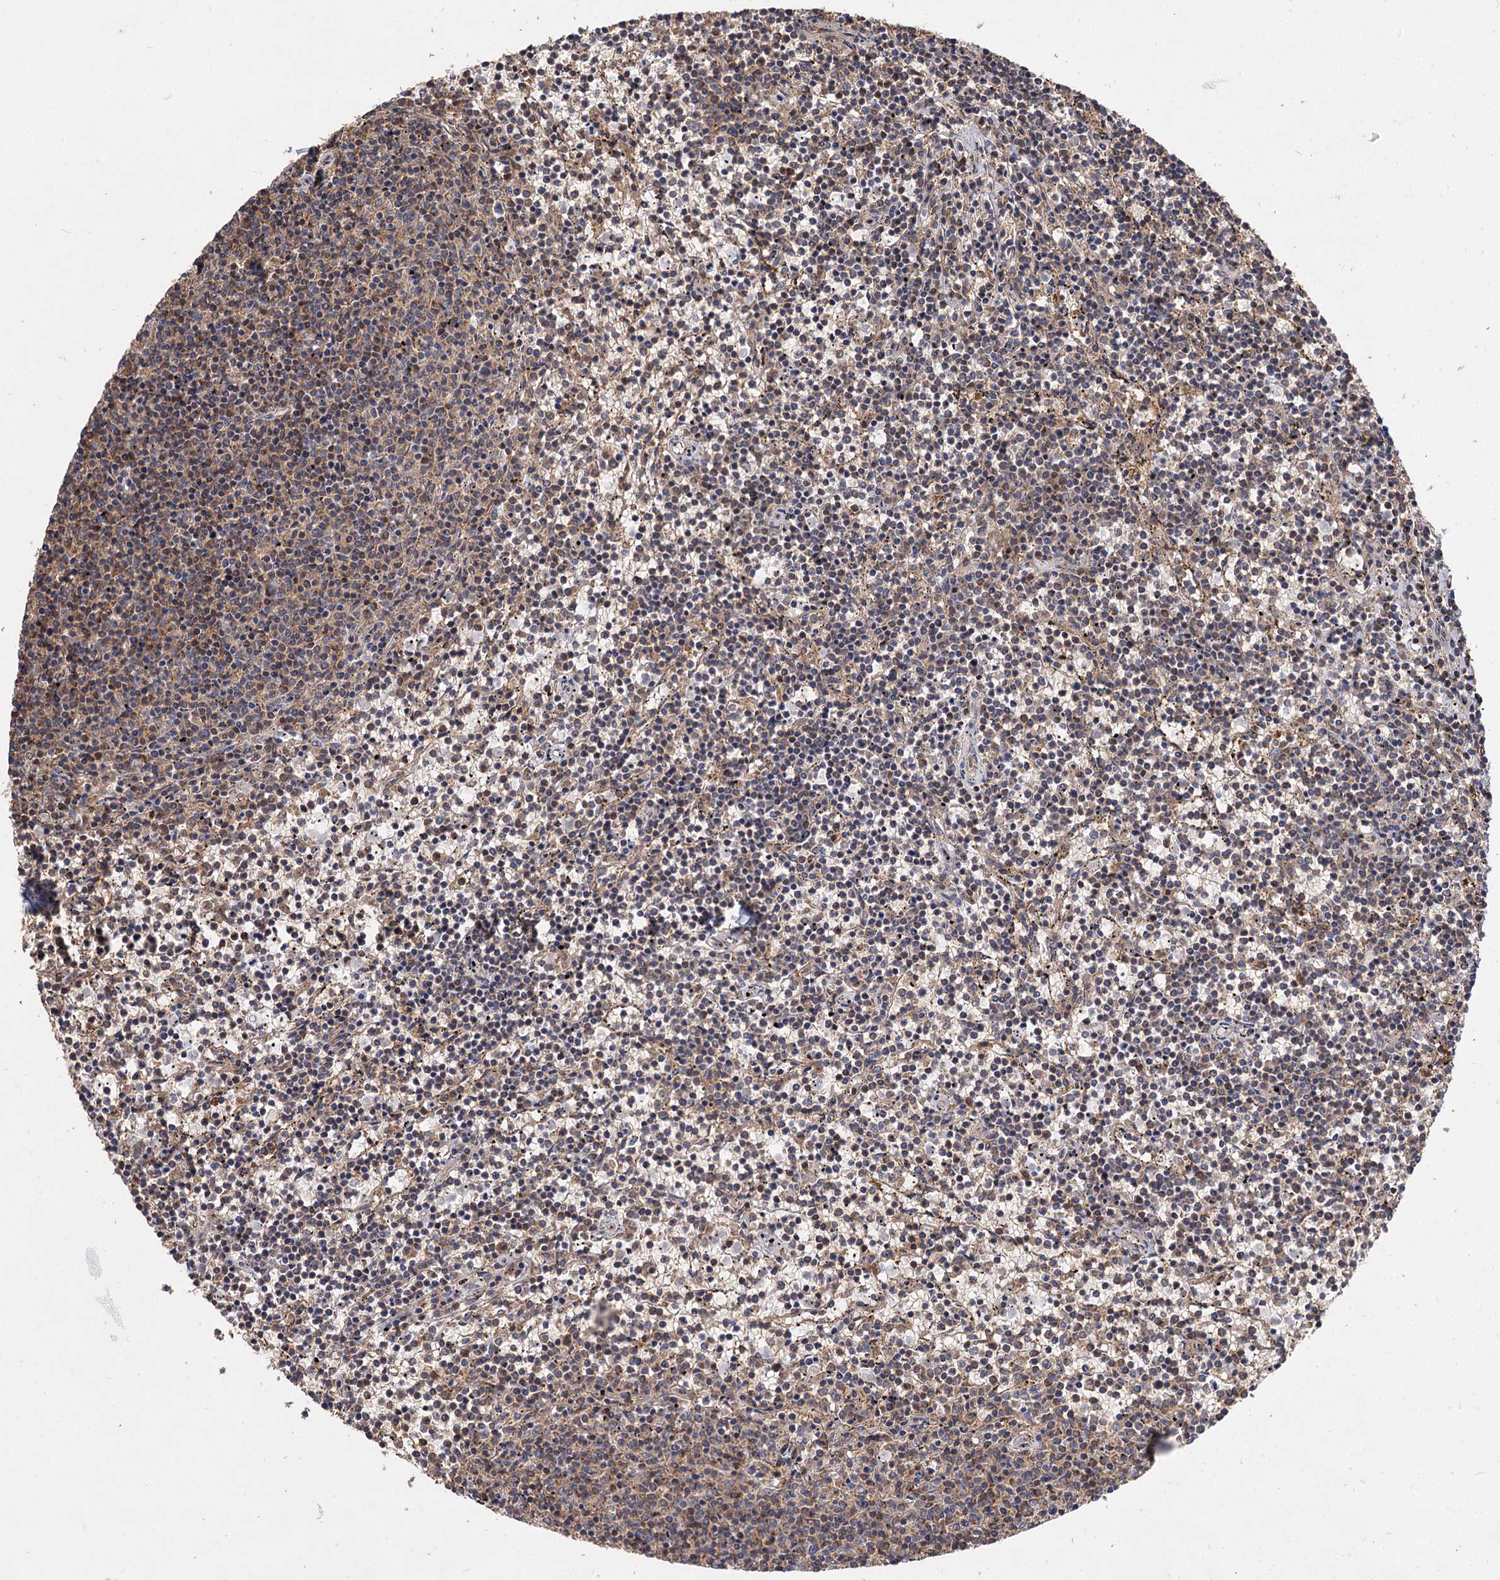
{"staining": {"intensity": "weak", "quantity": "25%-75%", "location": "cytoplasmic/membranous"}, "tissue": "lymphoma", "cell_type": "Tumor cells", "image_type": "cancer", "snomed": [{"axis": "morphology", "description": "Malignant lymphoma, non-Hodgkin's type, Low grade"}, {"axis": "topography", "description": "Spleen"}], "caption": "Tumor cells show low levels of weak cytoplasmic/membranous staining in about 25%-75% of cells in malignant lymphoma, non-Hodgkin's type (low-grade).", "gene": "FBXW8", "patient": {"sex": "female", "age": 50}}